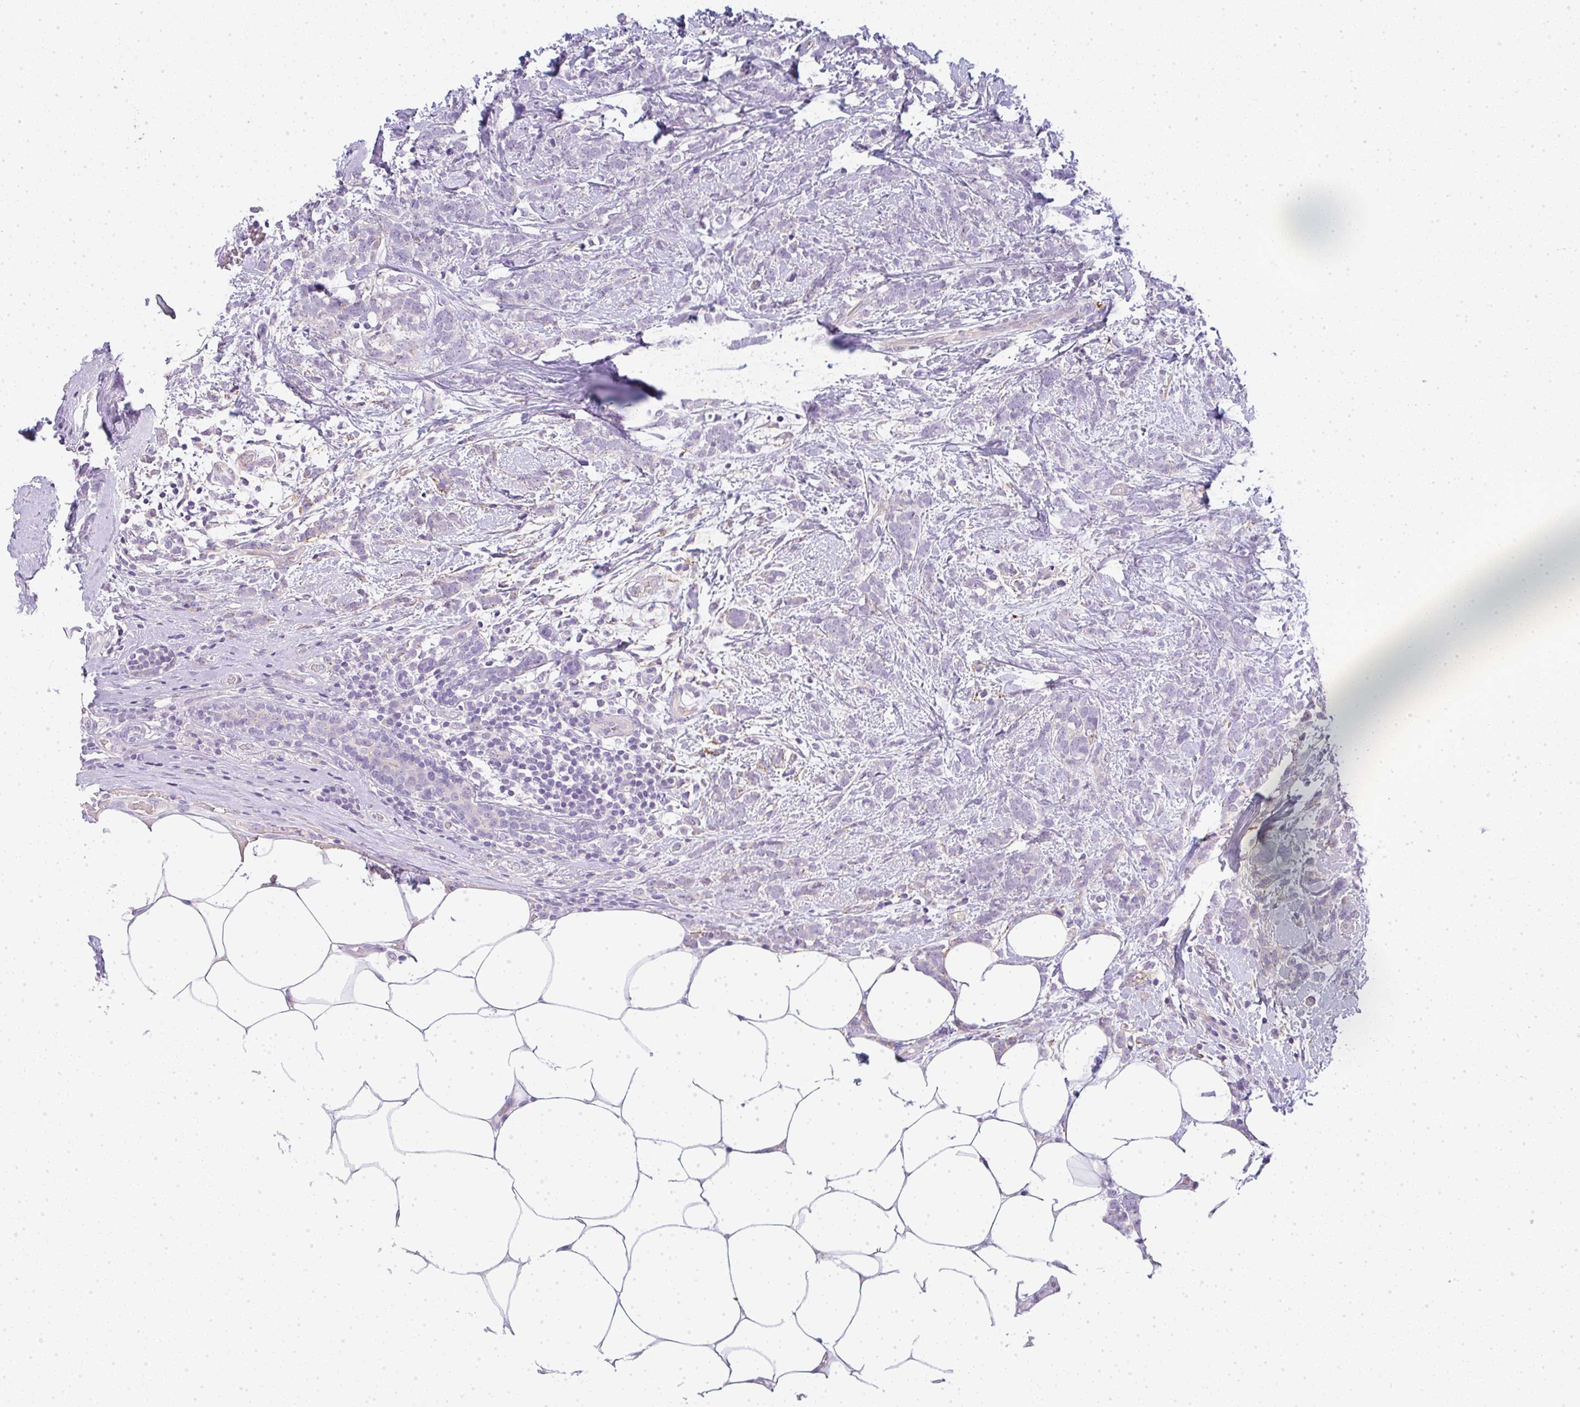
{"staining": {"intensity": "negative", "quantity": "none", "location": "none"}, "tissue": "breast cancer", "cell_type": "Tumor cells", "image_type": "cancer", "snomed": [{"axis": "morphology", "description": "Lobular carcinoma"}, {"axis": "topography", "description": "Breast"}], "caption": "Immunohistochemistry (IHC) of human breast cancer (lobular carcinoma) reveals no positivity in tumor cells.", "gene": "LPAR4", "patient": {"sex": "female", "age": 58}}